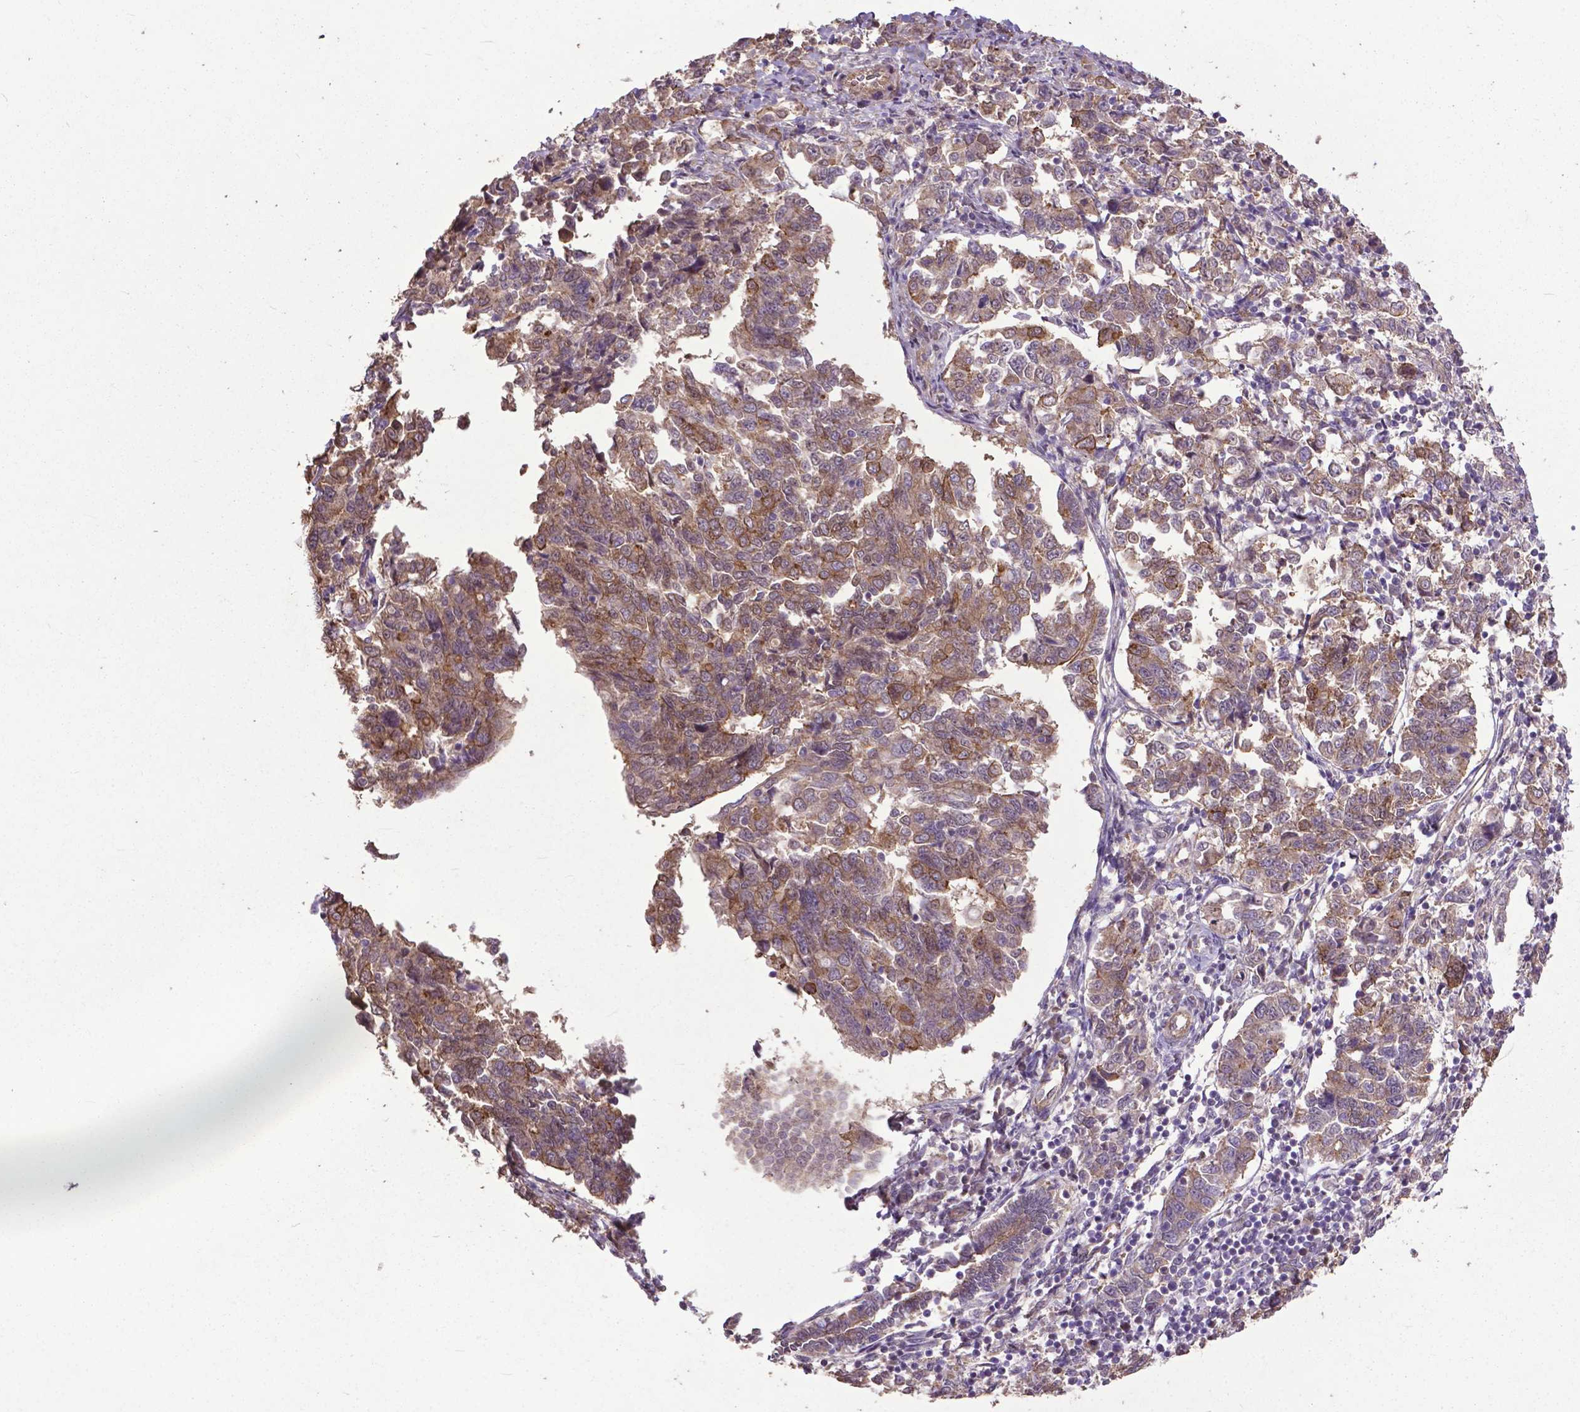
{"staining": {"intensity": "moderate", "quantity": "25%-75%", "location": "cytoplasmic/membranous"}, "tissue": "endometrial cancer", "cell_type": "Tumor cells", "image_type": "cancer", "snomed": [{"axis": "morphology", "description": "Adenocarcinoma, NOS"}, {"axis": "topography", "description": "Endometrium"}], "caption": "Protein expression analysis of human endometrial cancer (adenocarcinoma) reveals moderate cytoplasmic/membranous staining in approximately 25%-75% of tumor cells.", "gene": "PDLIM1", "patient": {"sex": "female", "age": 43}}